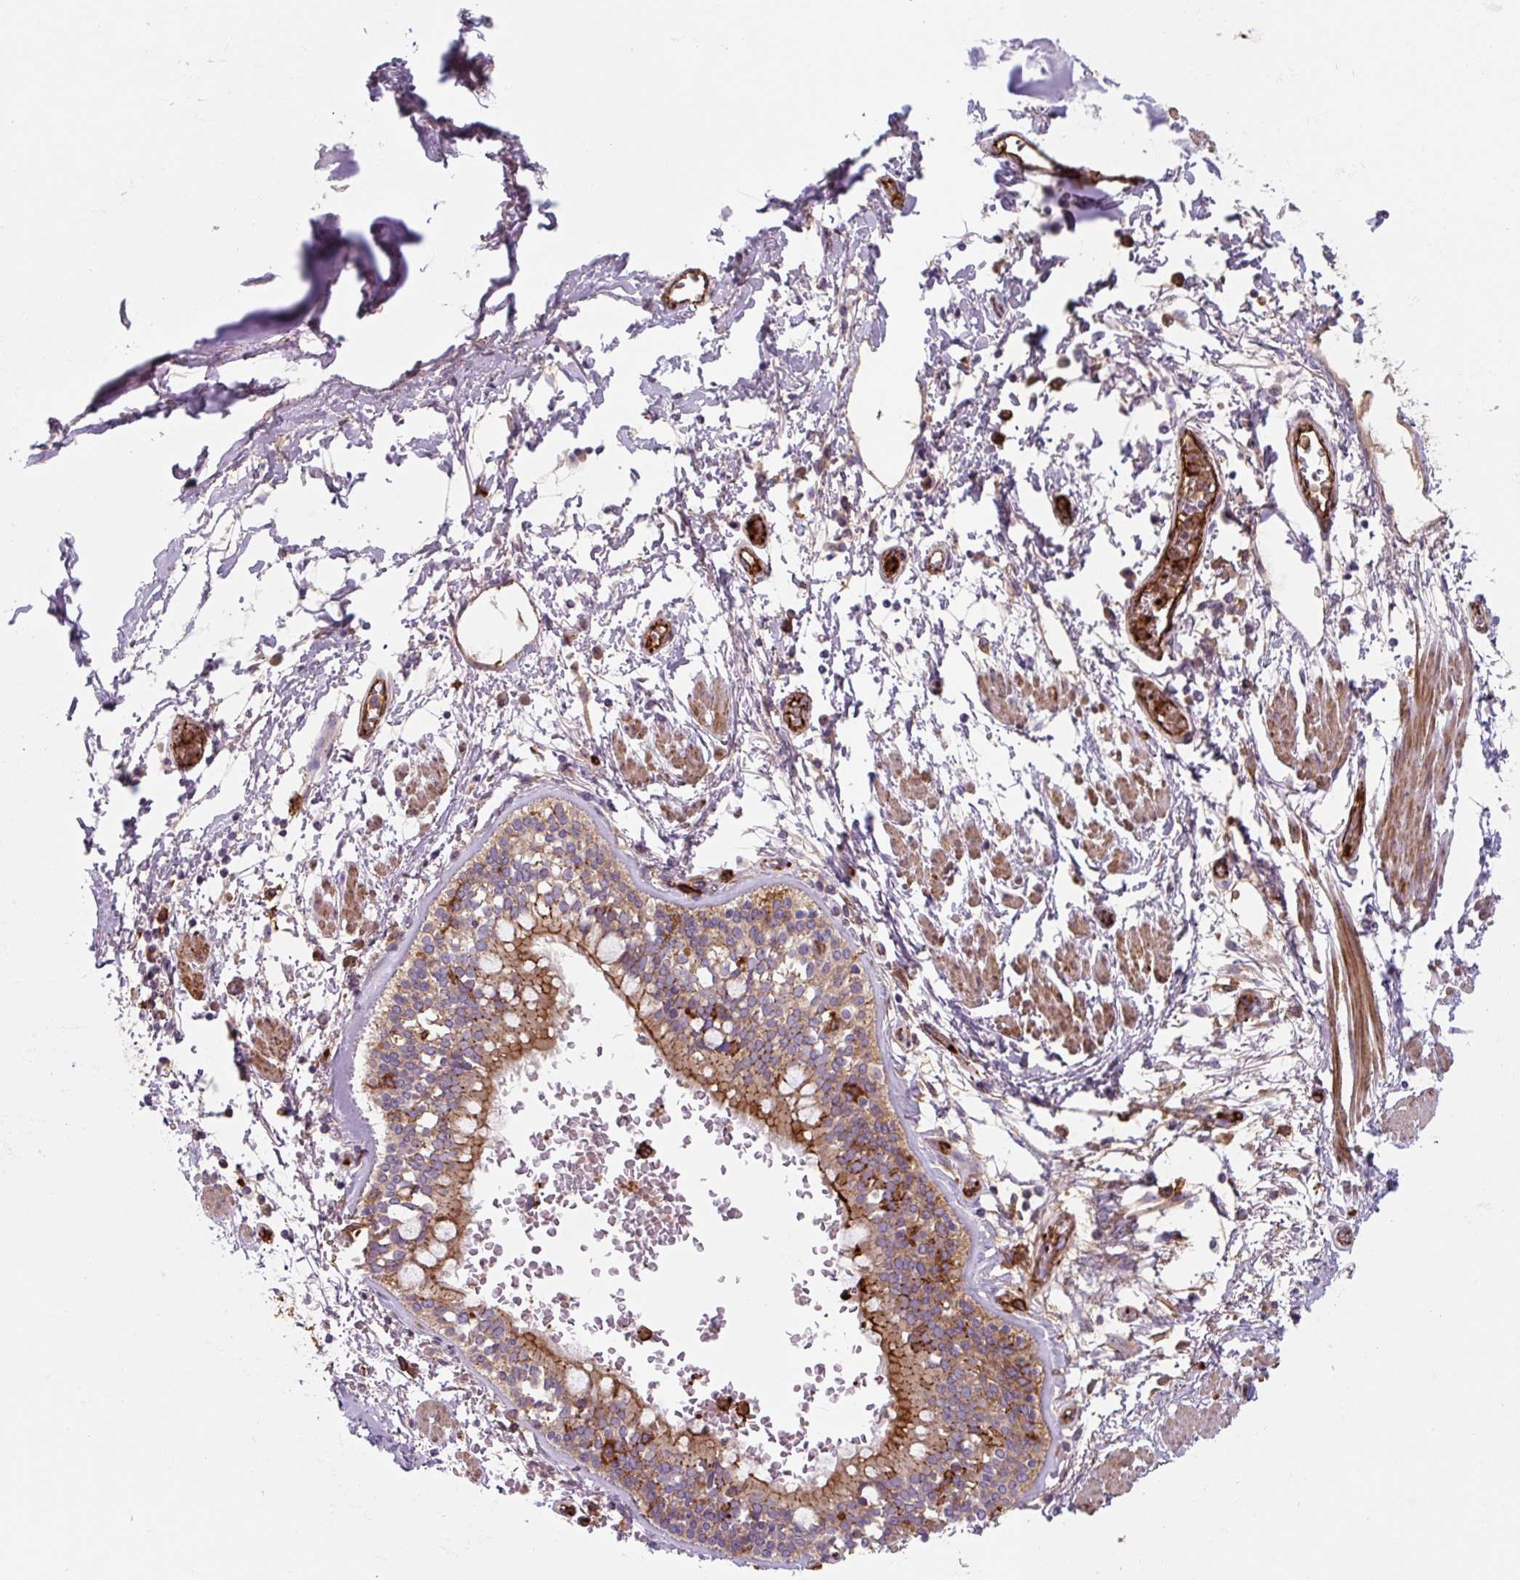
{"staining": {"intensity": "negative", "quantity": "none", "location": "none"}, "tissue": "adipose tissue", "cell_type": "Adipocytes", "image_type": "normal", "snomed": [{"axis": "morphology", "description": "Normal tissue, NOS"}, {"axis": "morphology", "description": "Degeneration, NOS"}, {"axis": "topography", "description": "Cartilage tissue"}, {"axis": "topography", "description": "Lung"}], "caption": "The photomicrograph exhibits no staining of adipocytes in normal adipose tissue.", "gene": "DHFR2", "patient": {"sex": "female", "age": 61}}